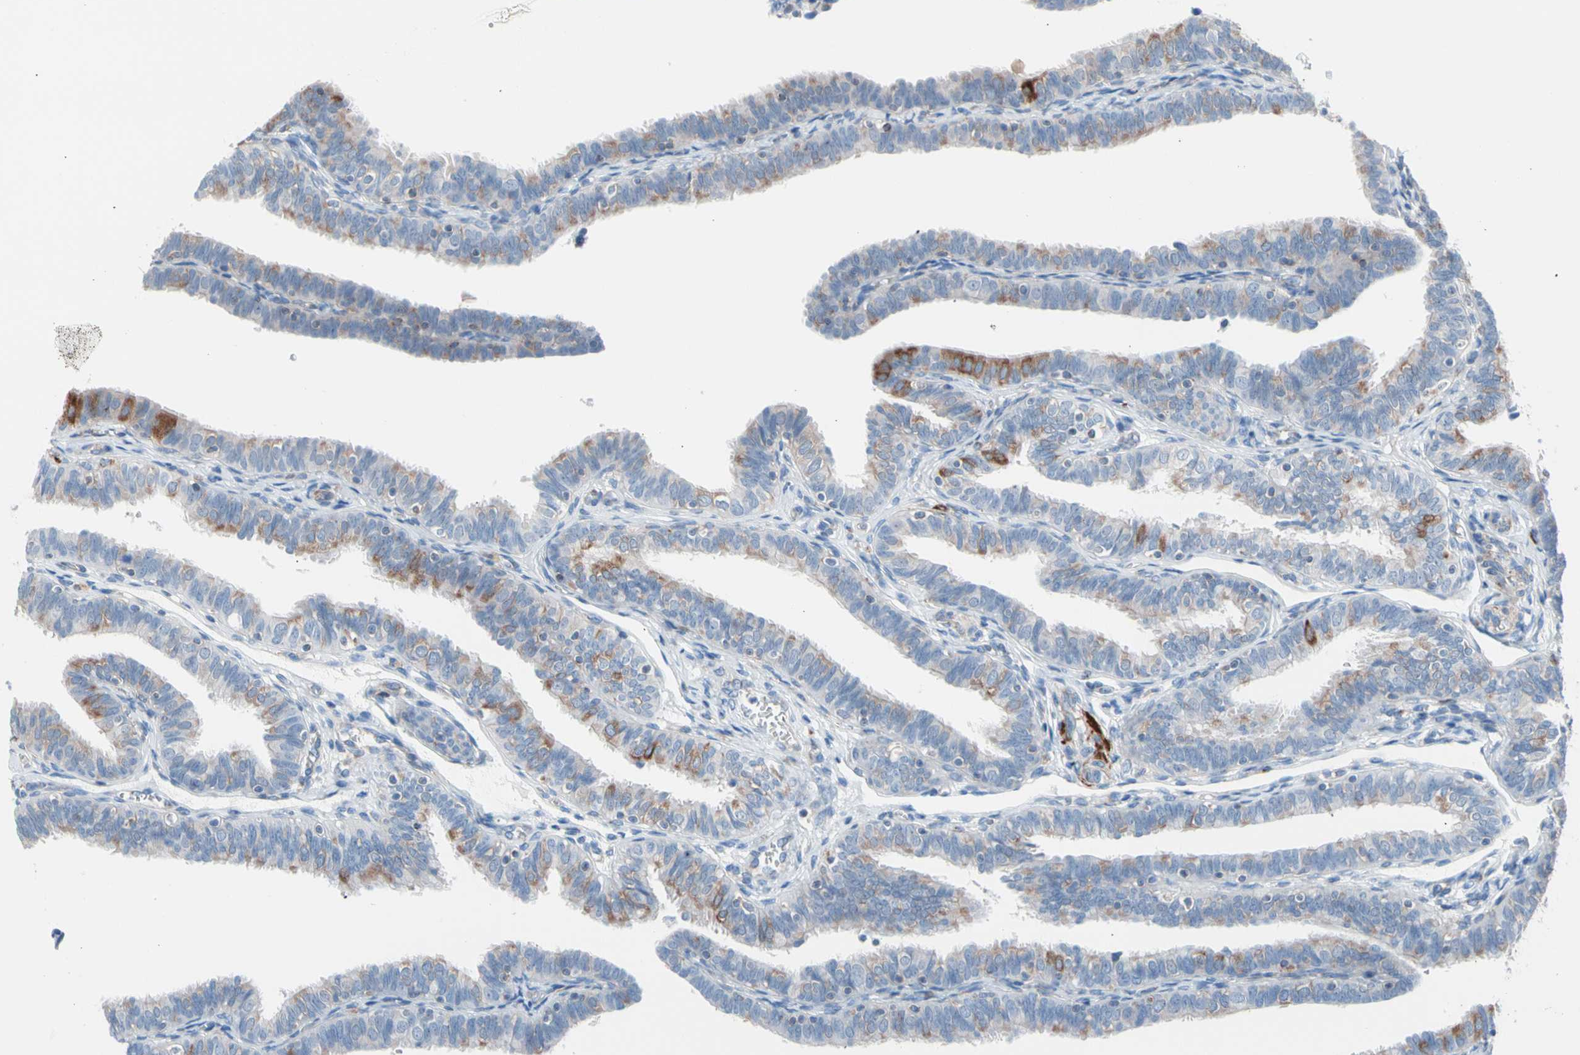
{"staining": {"intensity": "moderate", "quantity": "25%-75%", "location": "cytoplasmic/membranous"}, "tissue": "fallopian tube", "cell_type": "Glandular cells", "image_type": "normal", "snomed": [{"axis": "morphology", "description": "Normal tissue, NOS"}, {"axis": "topography", "description": "Fallopian tube"}], "caption": "A brown stain highlights moderate cytoplasmic/membranous staining of a protein in glandular cells of normal fallopian tube. The protein is stained brown, and the nuclei are stained in blue (DAB IHC with brightfield microscopy, high magnification).", "gene": "HK1", "patient": {"sex": "female", "age": 46}}